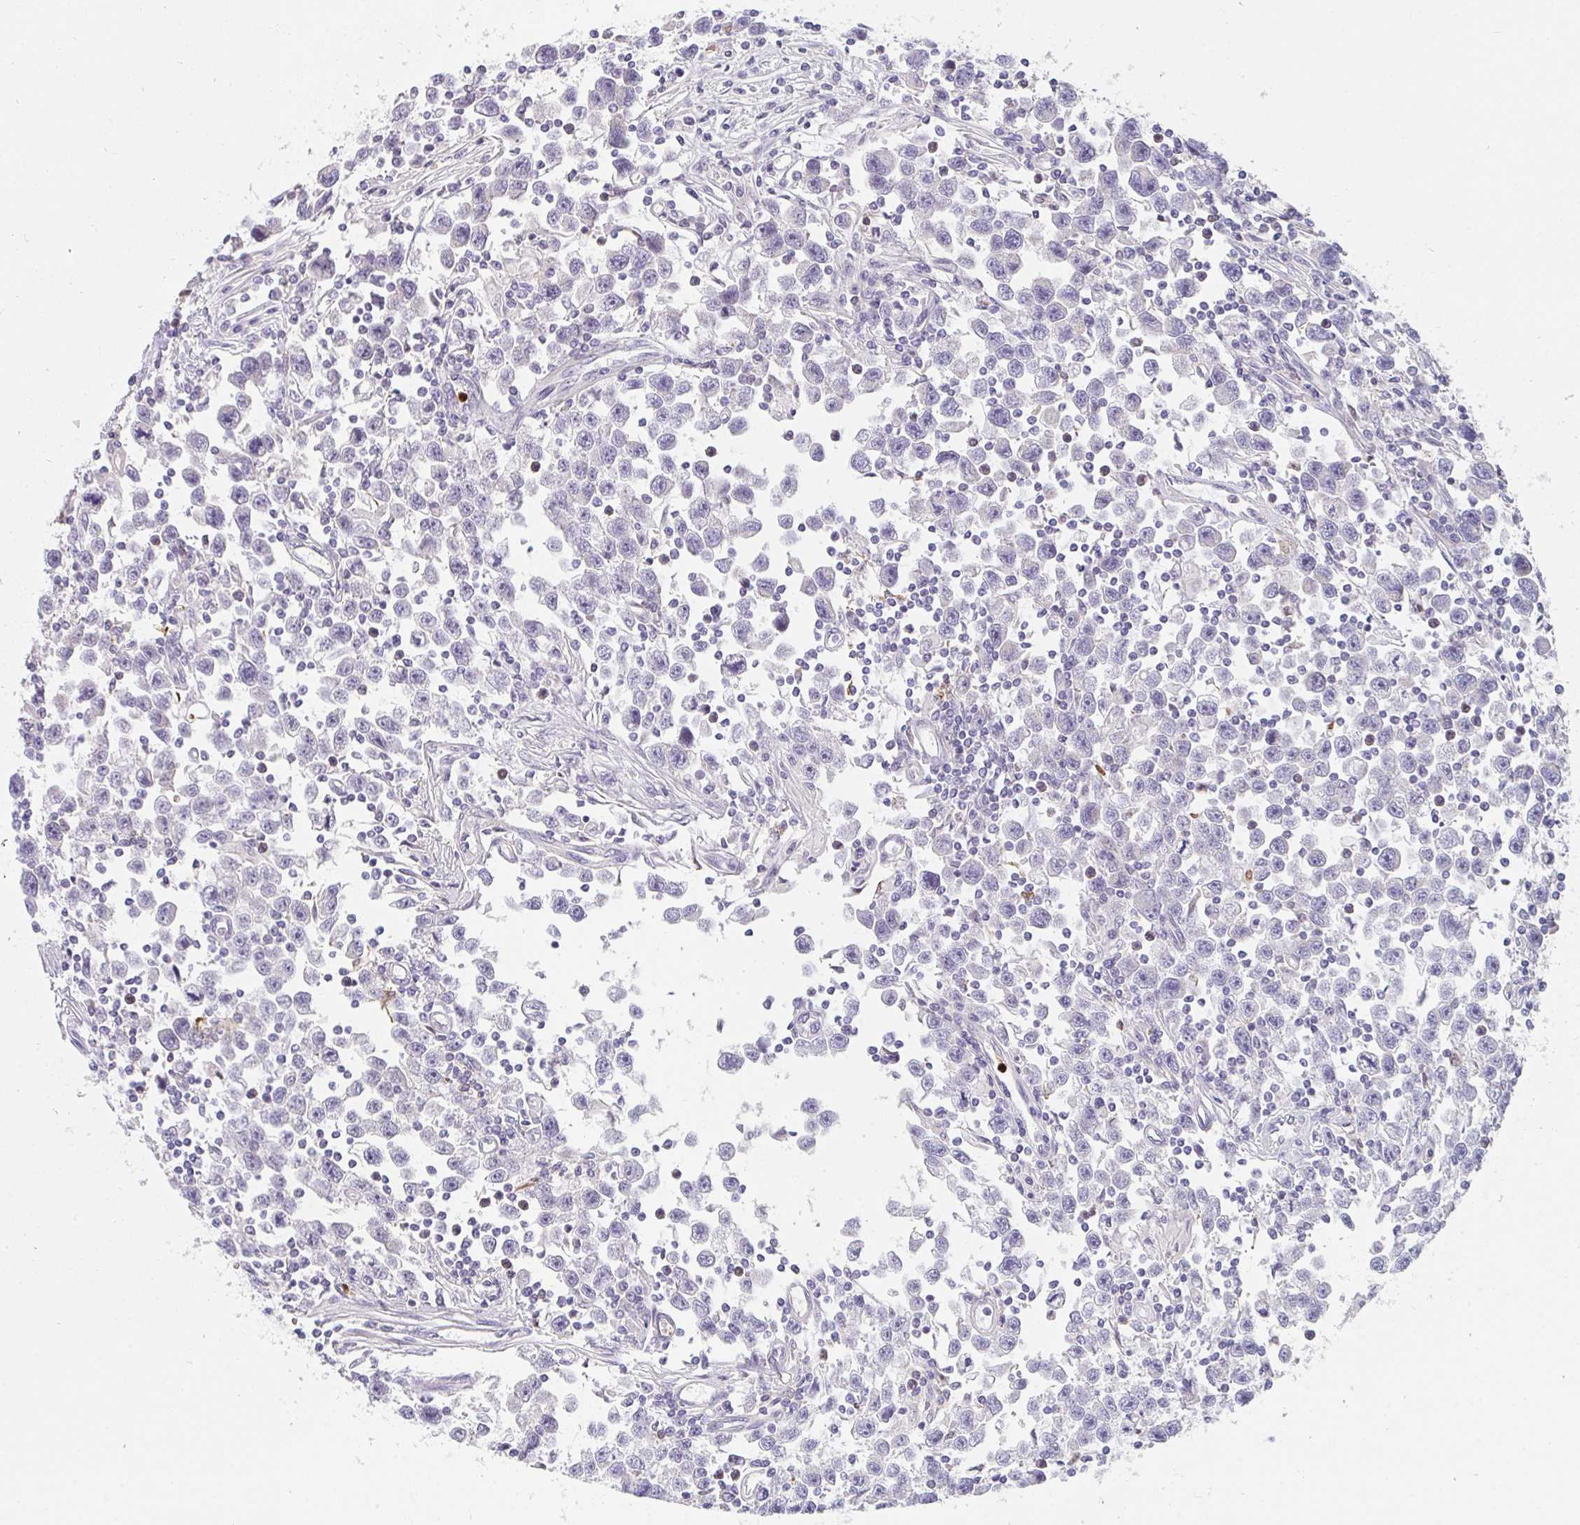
{"staining": {"intensity": "negative", "quantity": "none", "location": "none"}, "tissue": "testis cancer", "cell_type": "Tumor cells", "image_type": "cancer", "snomed": [{"axis": "morphology", "description": "Seminoma, NOS"}, {"axis": "topography", "description": "Testis"}], "caption": "This histopathology image is of testis cancer (seminoma) stained with immunohistochemistry (IHC) to label a protein in brown with the nuclei are counter-stained blue. There is no positivity in tumor cells.", "gene": "CSF3R", "patient": {"sex": "male", "age": 31}}